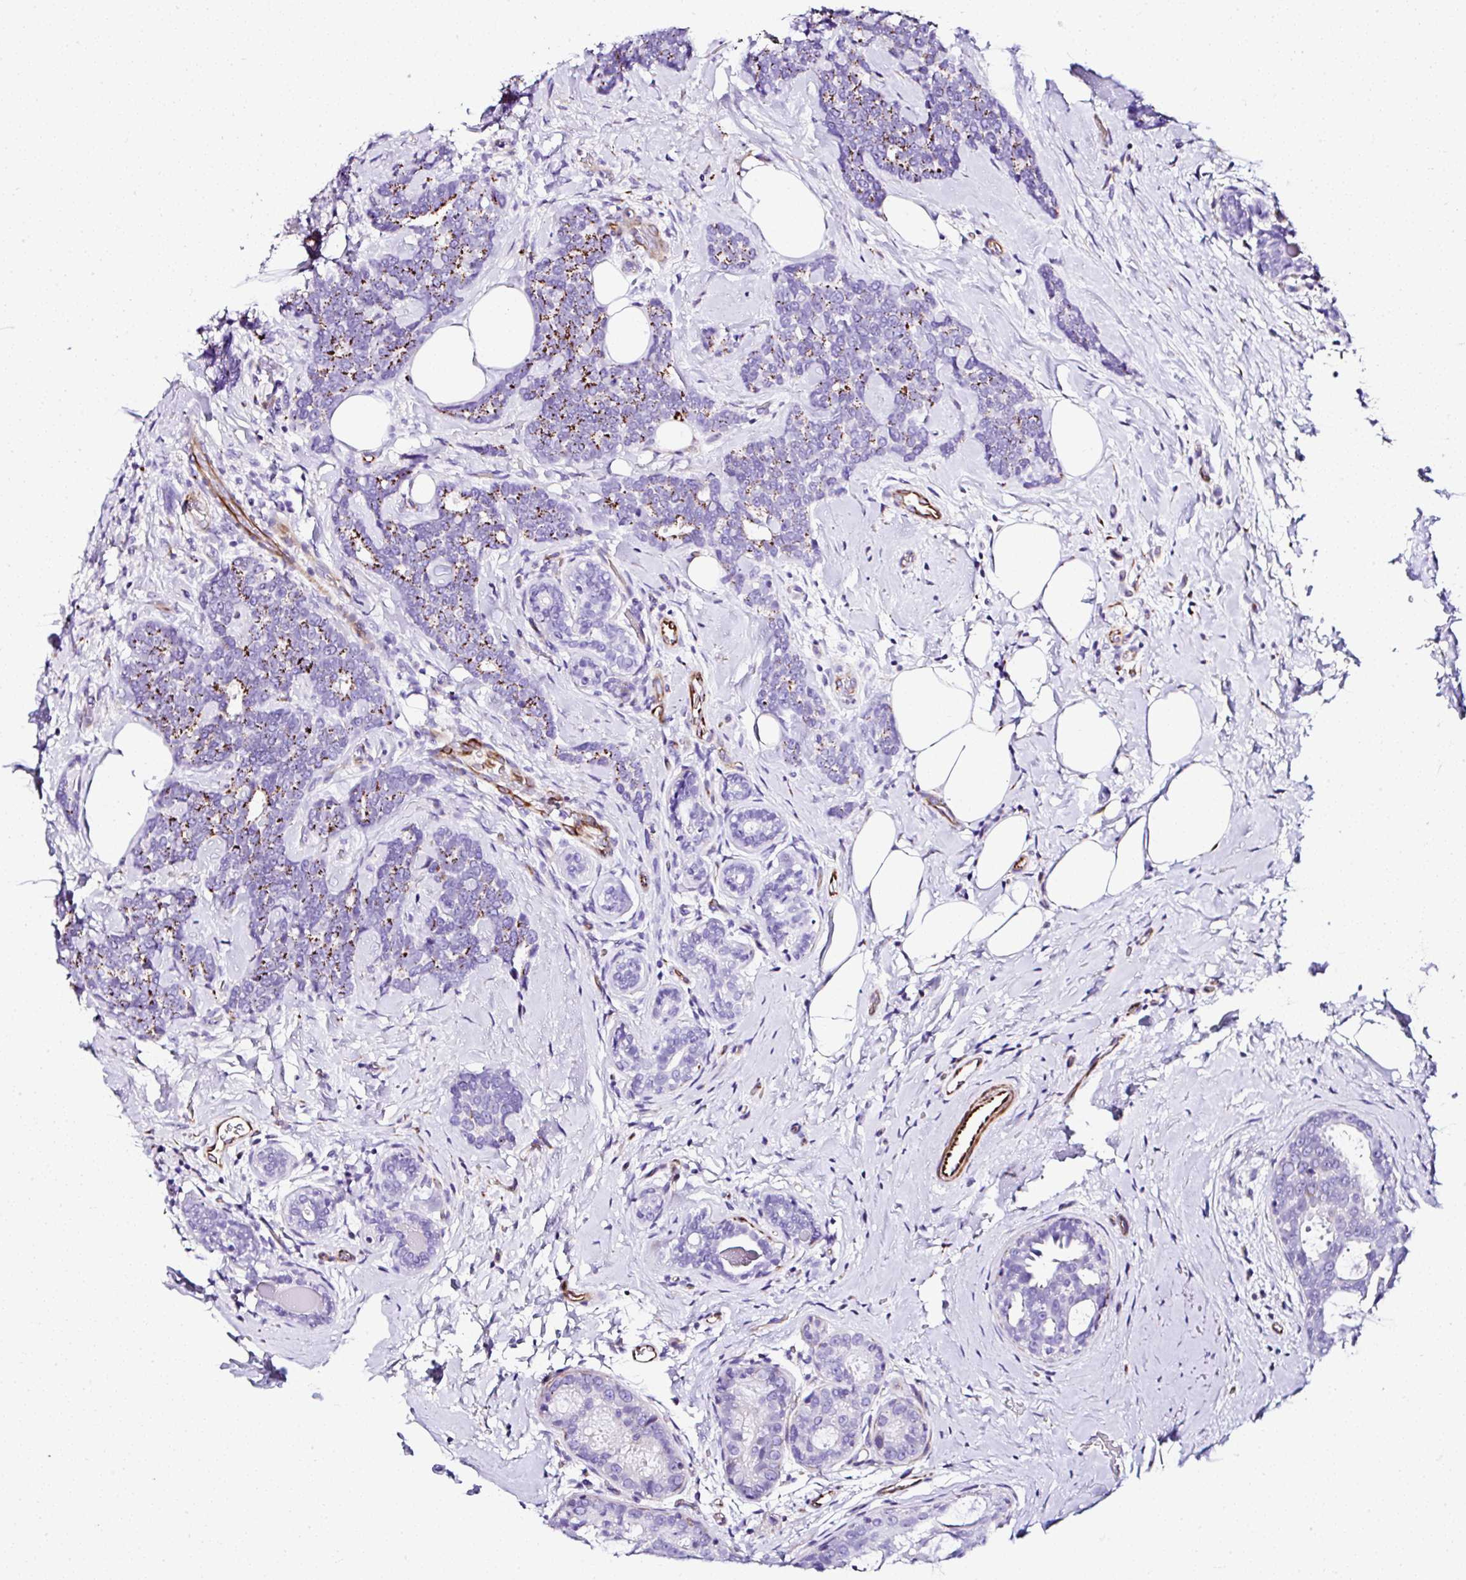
{"staining": {"intensity": "strong", "quantity": "<25%", "location": "cytoplasmic/membranous"}, "tissue": "breast cancer", "cell_type": "Tumor cells", "image_type": "cancer", "snomed": [{"axis": "morphology", "description": "Duct carcinoma"}, {"axis": "topography", "description": "Breast"}], "caption": "Tumor cells demonstrate medium levels of strong cytoplasmic/membranous staining in approximately <25% of cells in breast intraductal carcinoma.", "gene": "DEPDC5", "patient": {"sex": "female", "age": 71}}